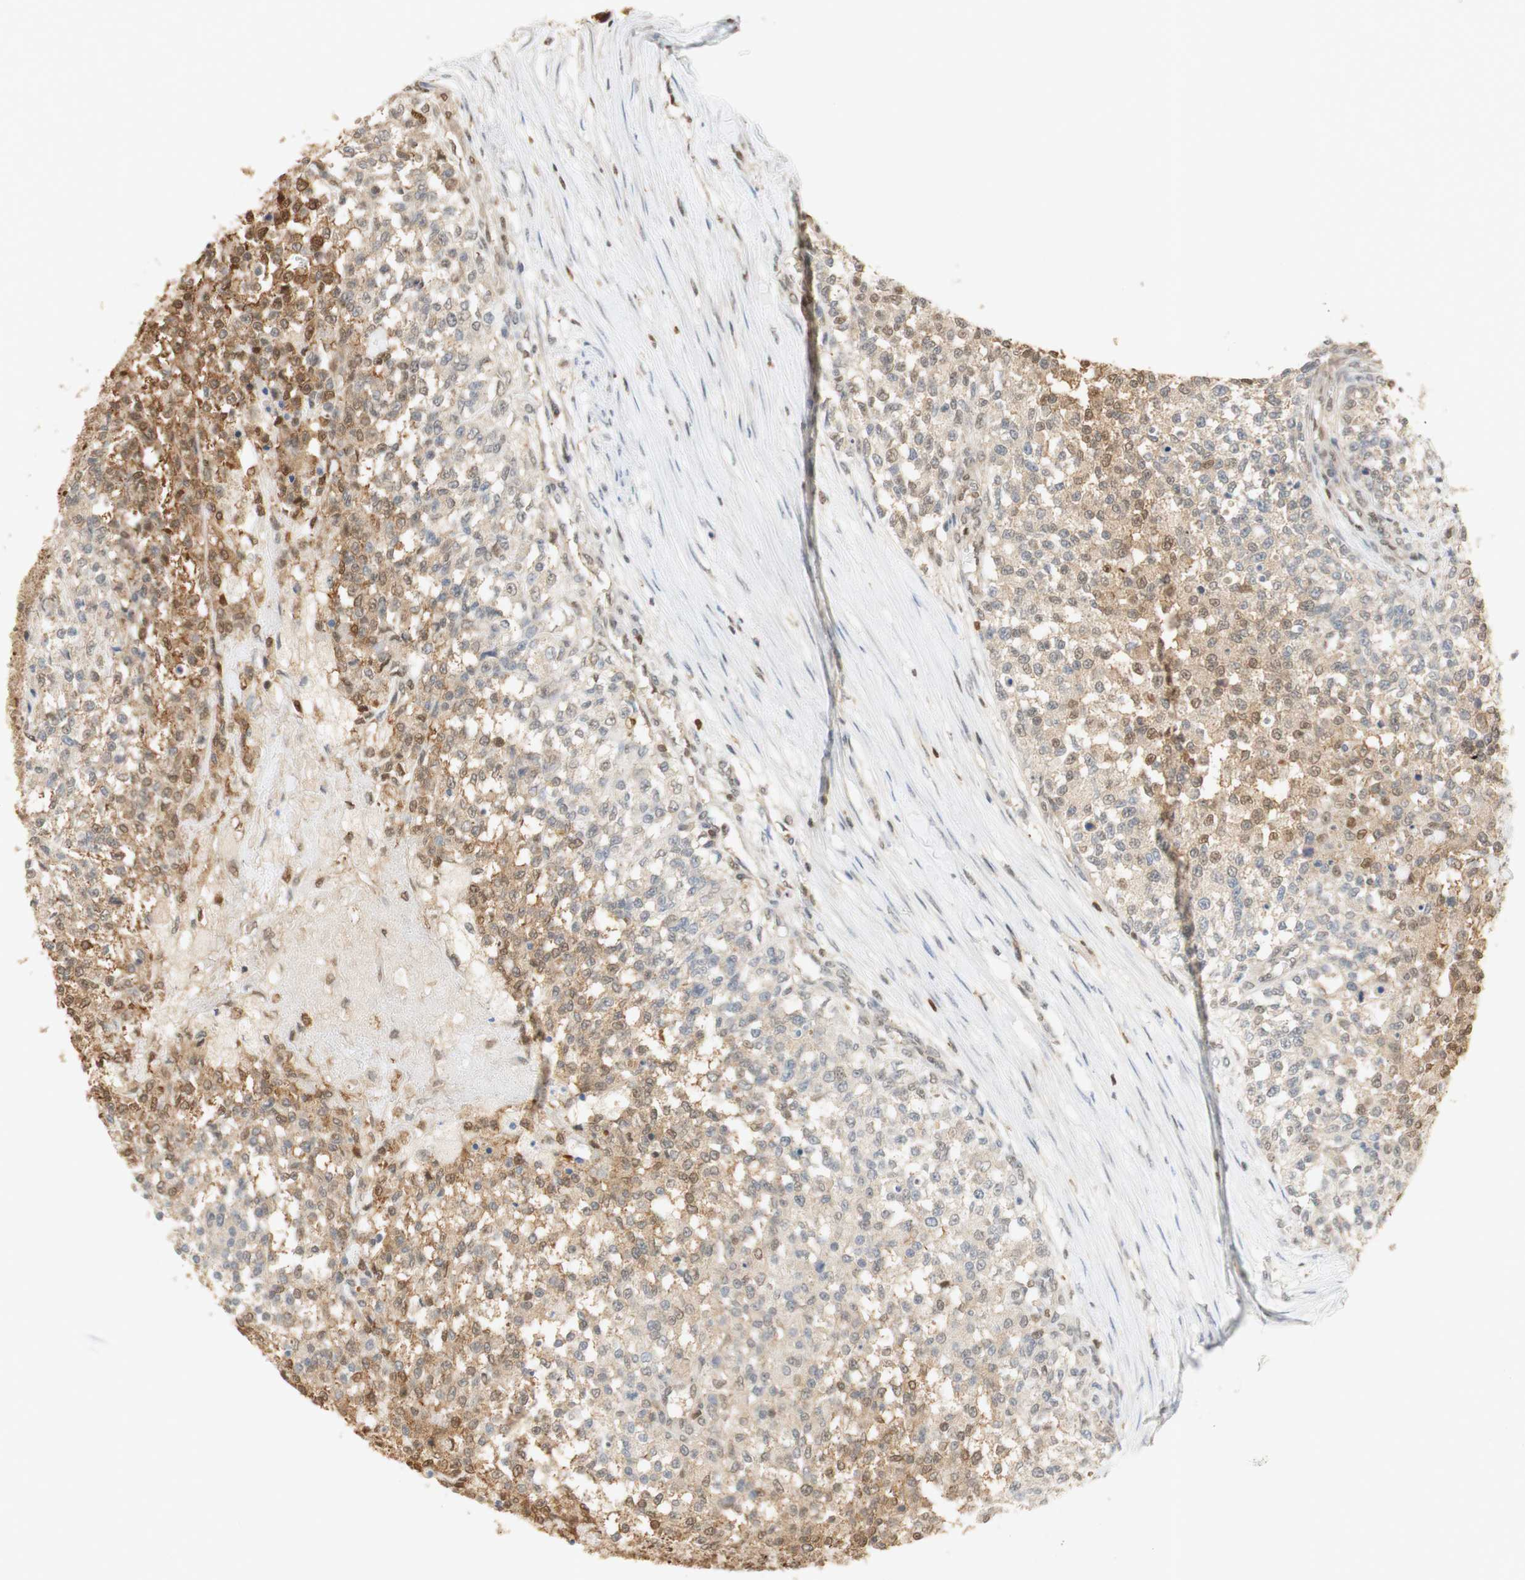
{"staining": {"intensity": "moderate", "quantity": "25%-75%", "location": "cytoplasmic/membranous,nuclear"}, "tissue": "testis cancer", "cell_type": "Tumor cells", "image_type": "cancer", "snomed": [{"axis": "morphology", "description": "Seminoma, NOS"}, {"axis": "topography", "description": "Testis"}], "caption": "Immunohistochemistry (IHC) histopathology image of neoplastic tissue: human testis seminoma stained using immunohistochemistry demonstrates medium levels of moderate protein expression localized specifically in the cytoplasmic/membranous and nuclear of tumor cells, appearing as a cytoplasmic/membranous and nuclear brown color.", "gene": "NAP1L4", "patient": {"sex": "male", "age": 59}}